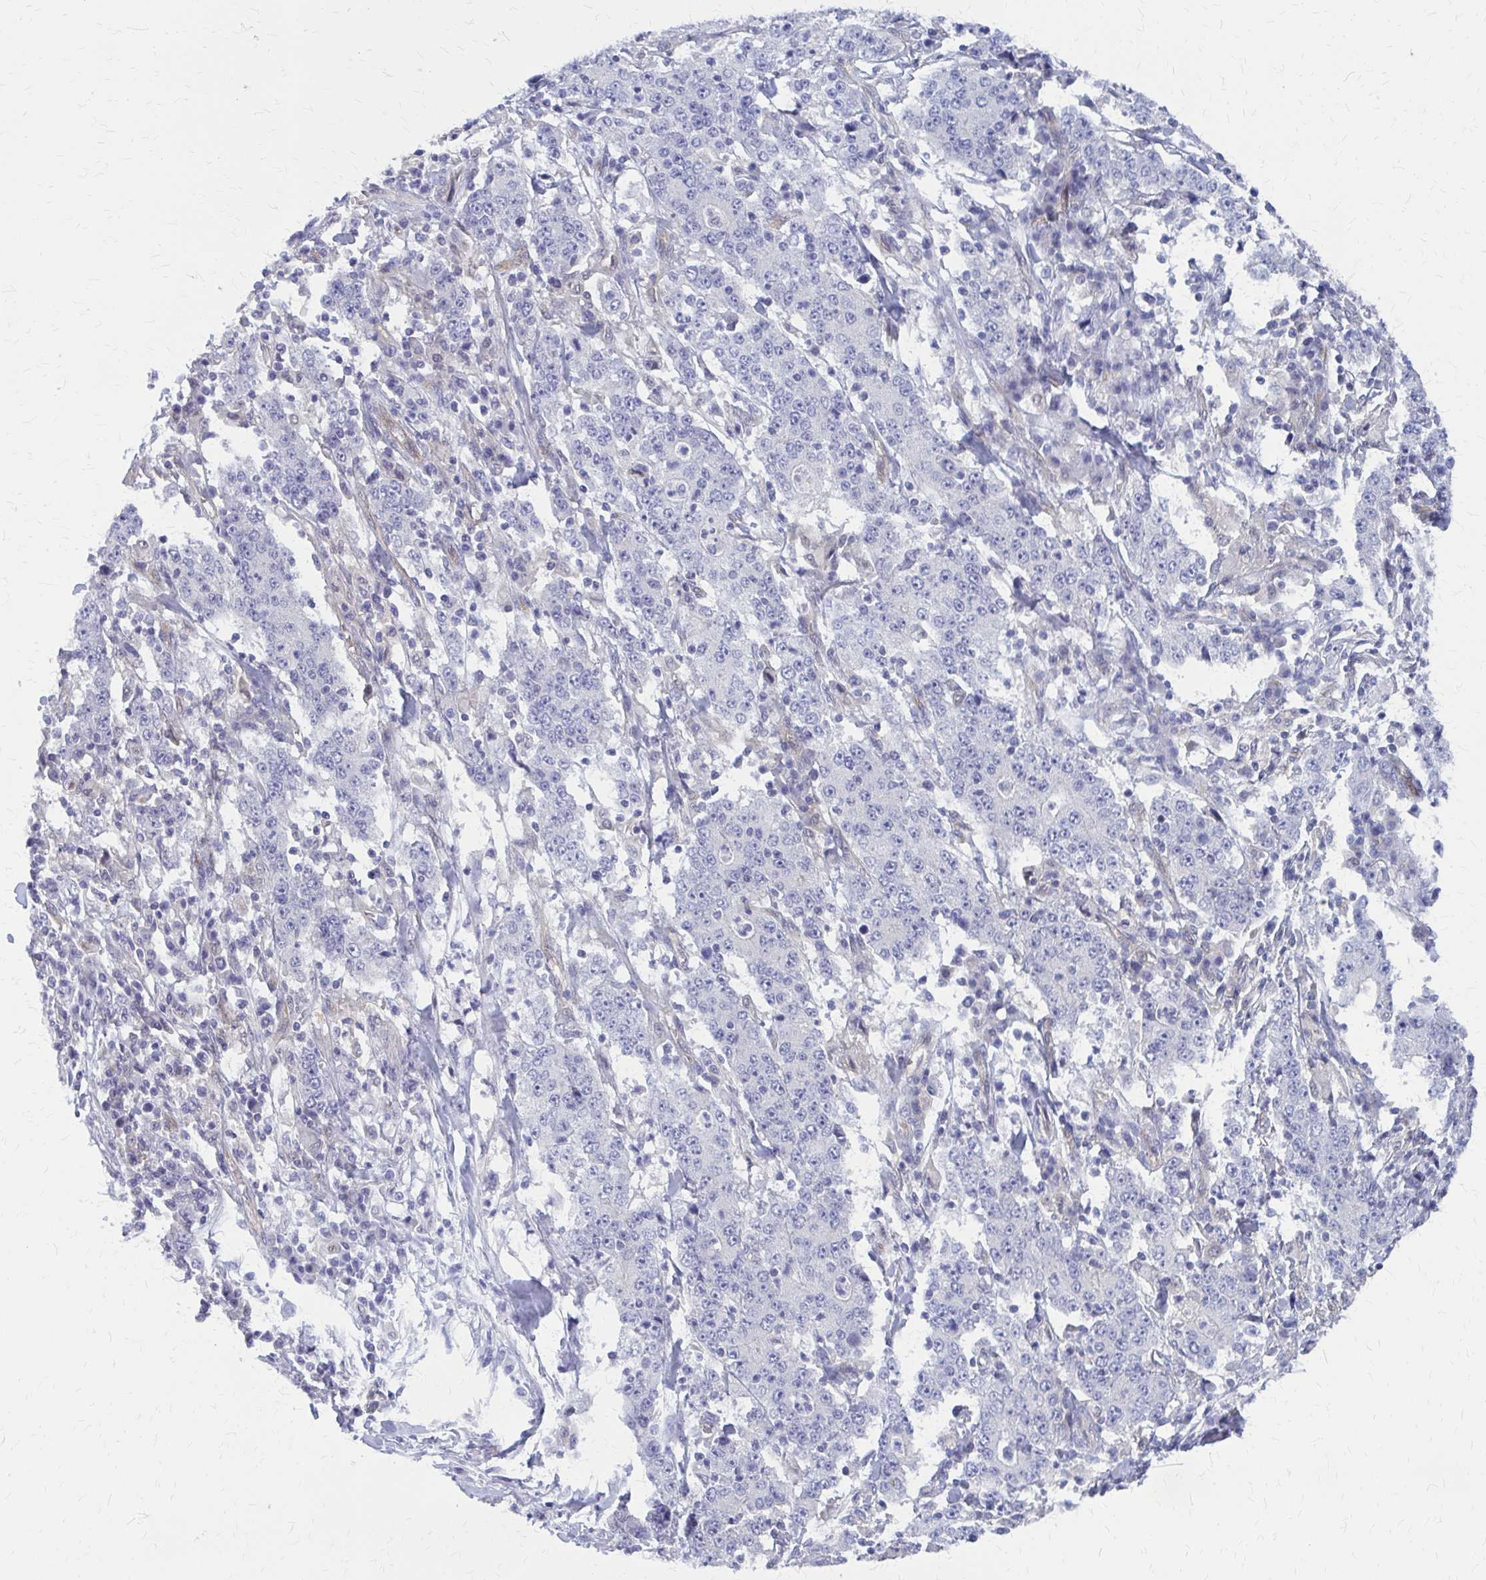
{"staining": {"intensity": "negative", "quantity": "none", "location": "none"}, "tissue": "stomach cancer", "cell_type": "Tumor cells", "image_type": "cancer", "snomed": [{"axis": "morphology", "description": "Normal tissue, NOS"}, {"axis": "morphology", "description": "Adenocarcinoma, NOS"}, {"axis": "topography", "description": "Stomach, upper"}, {"axis": "topography", "description": "Stomach"}], "caption": "Tumor cells are negative for protein expression in human adenocarcinoma (stomach).", "gene": "CLIC2", "patient": {"sex": "male", "age": 59}}